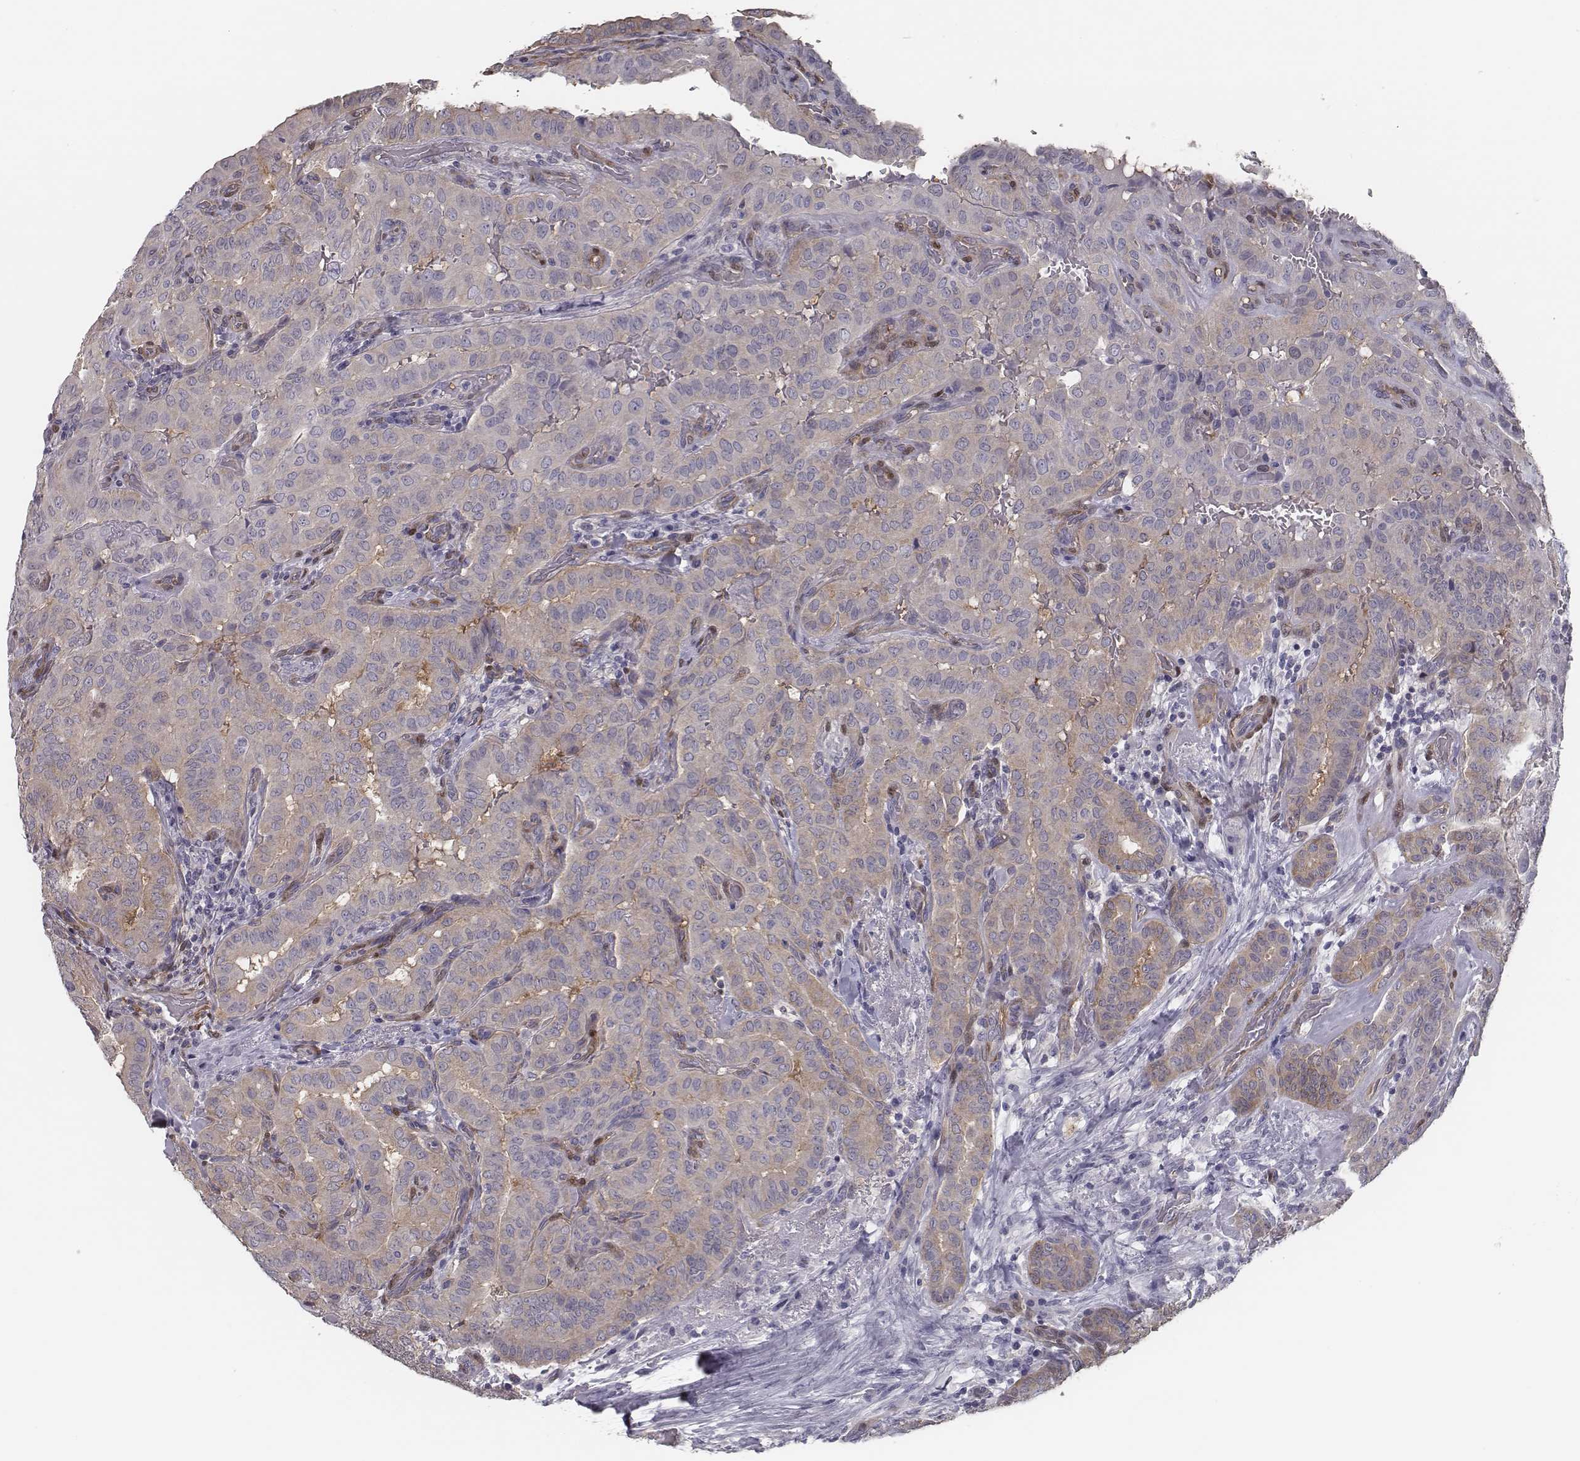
{"staining": {"intensity": "weak", "quantity": ">75%", "location": "cytoplasmic/membranous"}, "tissue": "thyroid cancer", "cell_type": "Tumor cells", "image_type": "cancer", "snomed": [{"axis": "morphology", "description": "Papillary adenocarcinoma, NOS"}, {"axis": "morphology", "description": "Papillary adenoma metastatic"}, {"axis": "topography", "description": "Thyroid gland"}], "caption": "High-magnification brightfield microscopy of papillary adenocarcinoma (thyroid) stained with DAB (brown) and counterstained with hematoxylin (blue). tumor cells exhibit weak cytoplasmic/membranous expression is appreciated in approximately>75% of cells.", "gene": "ISYNA1", "patient": {"sex": "female", "age": 50}}